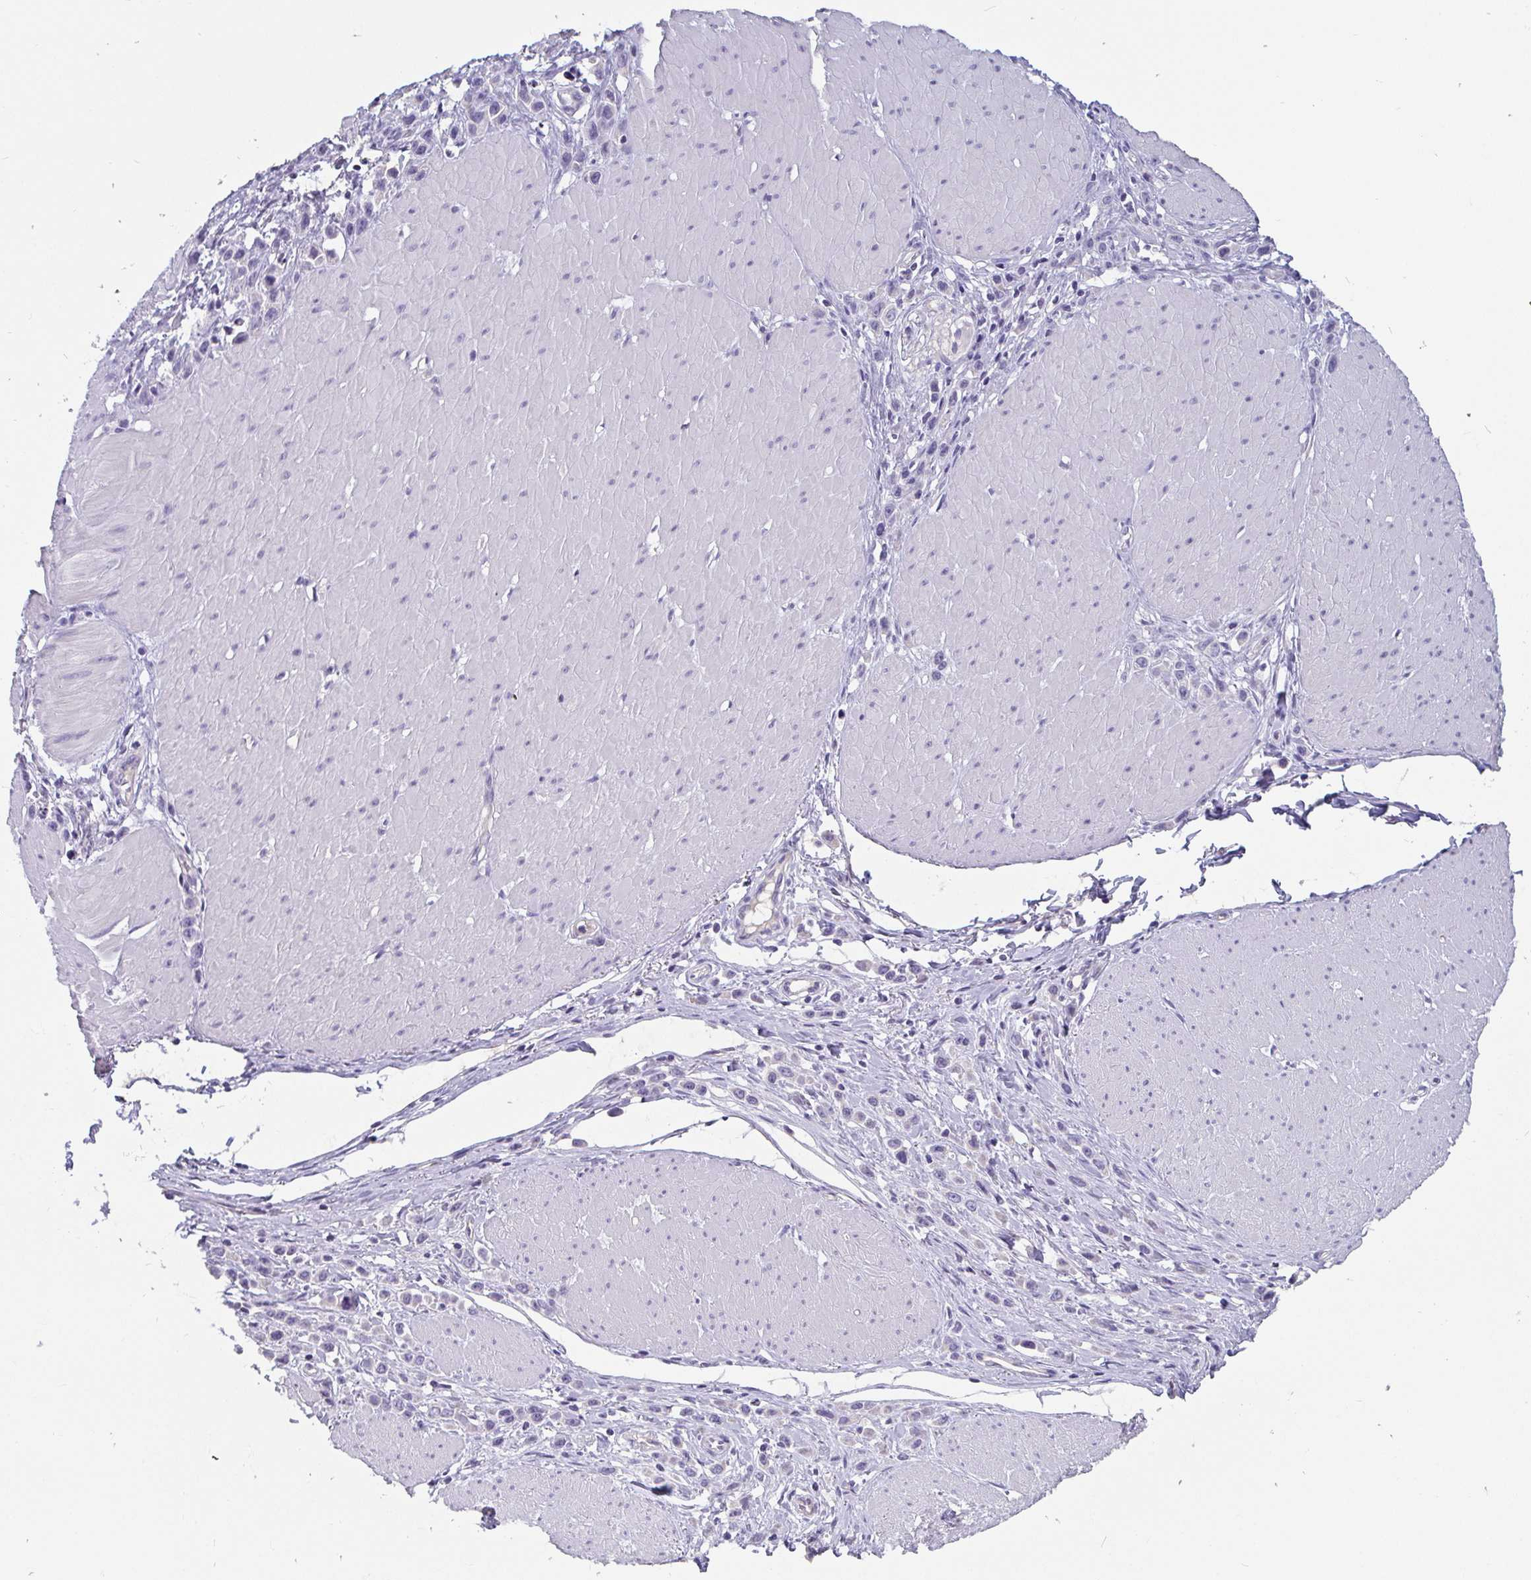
{"staining": {"intensity": "negative", "quantity": "none", "location": "none"}, "tissue": "stomach cancer", "cell_type": "Tumor cells", "image_type": "cancer", "snomed": [{"axis": "morphology", "description": "Adenocarcinoma, NOS"}, {"axis": "topography", "description": "Stomach"}], "caption": "Immunohistochemistry (IHC) of stomach adenocarcinoma exhibits no staining in tumor cells. (DAB immunohistochemistry (IHC) visualized using brightfield microscopy, high magnification).", "gene": "ADAMTS6", "patient": {"sex": "male", "age": 47}}